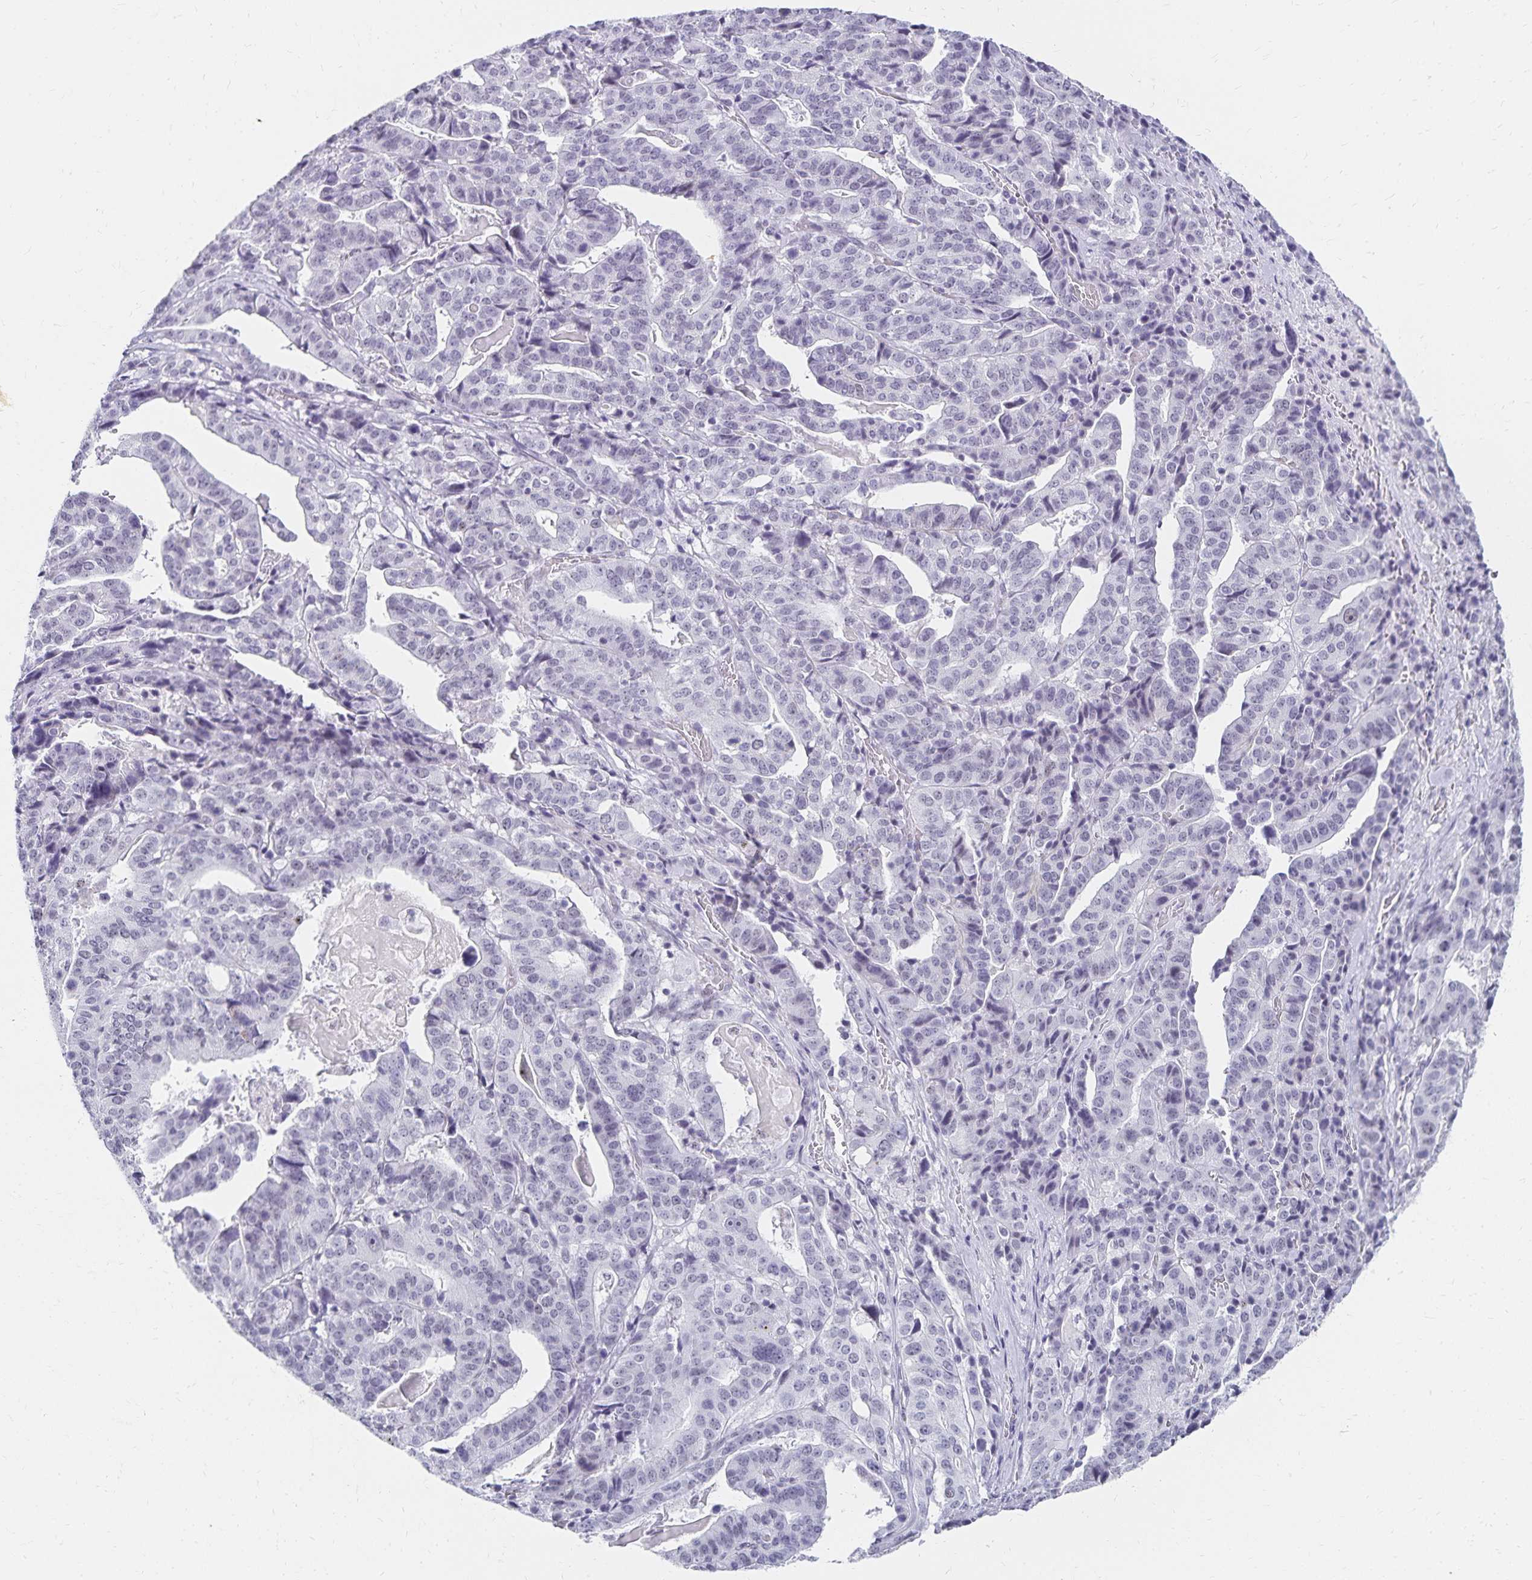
{"staining": {"intensity": "negative", "quantity": "none", "location": "none"}, "tissue": "stomach cancer", "cell_type": "Tumor cells", "image_type": "cancer", "snomed": [{"axis": "morphology", "description": "Adenocarcinoma, NOS"}, {"axis": "topography", "description": "Stomach"}], "caption": "DAB immunohistochemical staining of stomach cancer (adenocarcinoma) reveals no significant staining in tumor cells. (DAB (3,3'-diaminobenzidine) immunohistochemistry (IHC) visualized using brightfield microscopy, high magnification).", "gene": "C20orf85", "patient": {"sex": "male", "age": 48}}